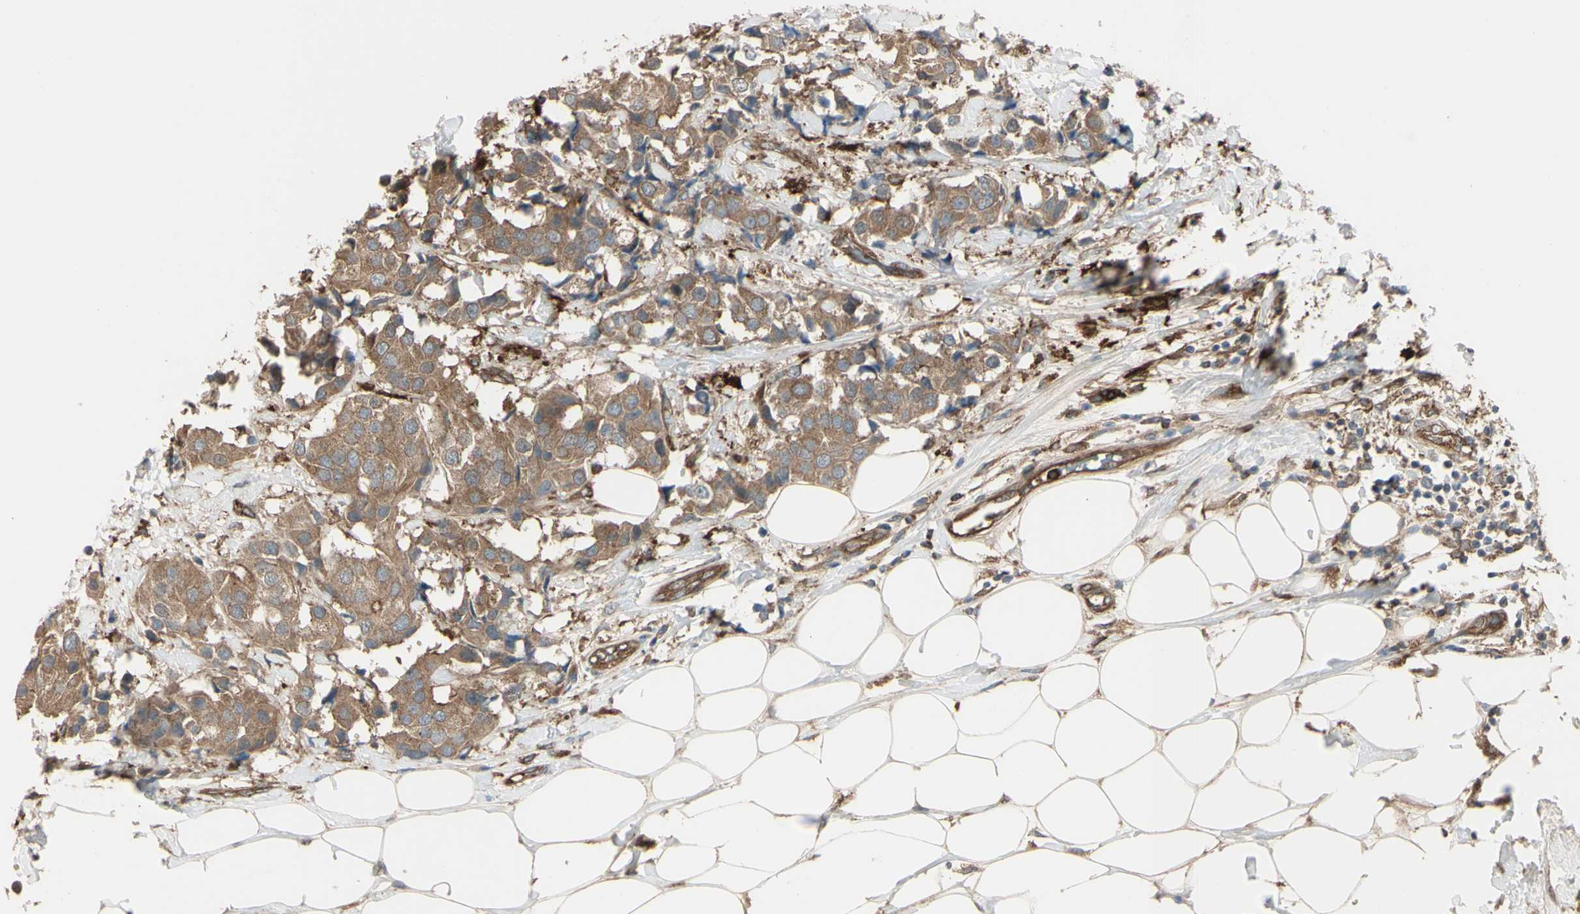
{"staining": {"intensity": "moderate", "quantity": ">75%", "location": "cytoplasmic/membranous"}, "tissue": "breast cancer", "cell_type": "Tumor cells", "image_type": "cancer", "snomed": [{"axis": "morphology", "description": "Normal tissue, NOS"}, {"axis": "morphology", "description": "Duct carcinoma"}, {"axis": "topography", "description": "Breast"}], "caption": "Breast infiltrating ductal carcinoma stained with immunohistochemistry (IHC) exhibits moderate cytoplasmic/membranous staining in about >75% of tumor cells.", "gene": "PTPN12", "patient": {"sex": "female", "age": 39}}